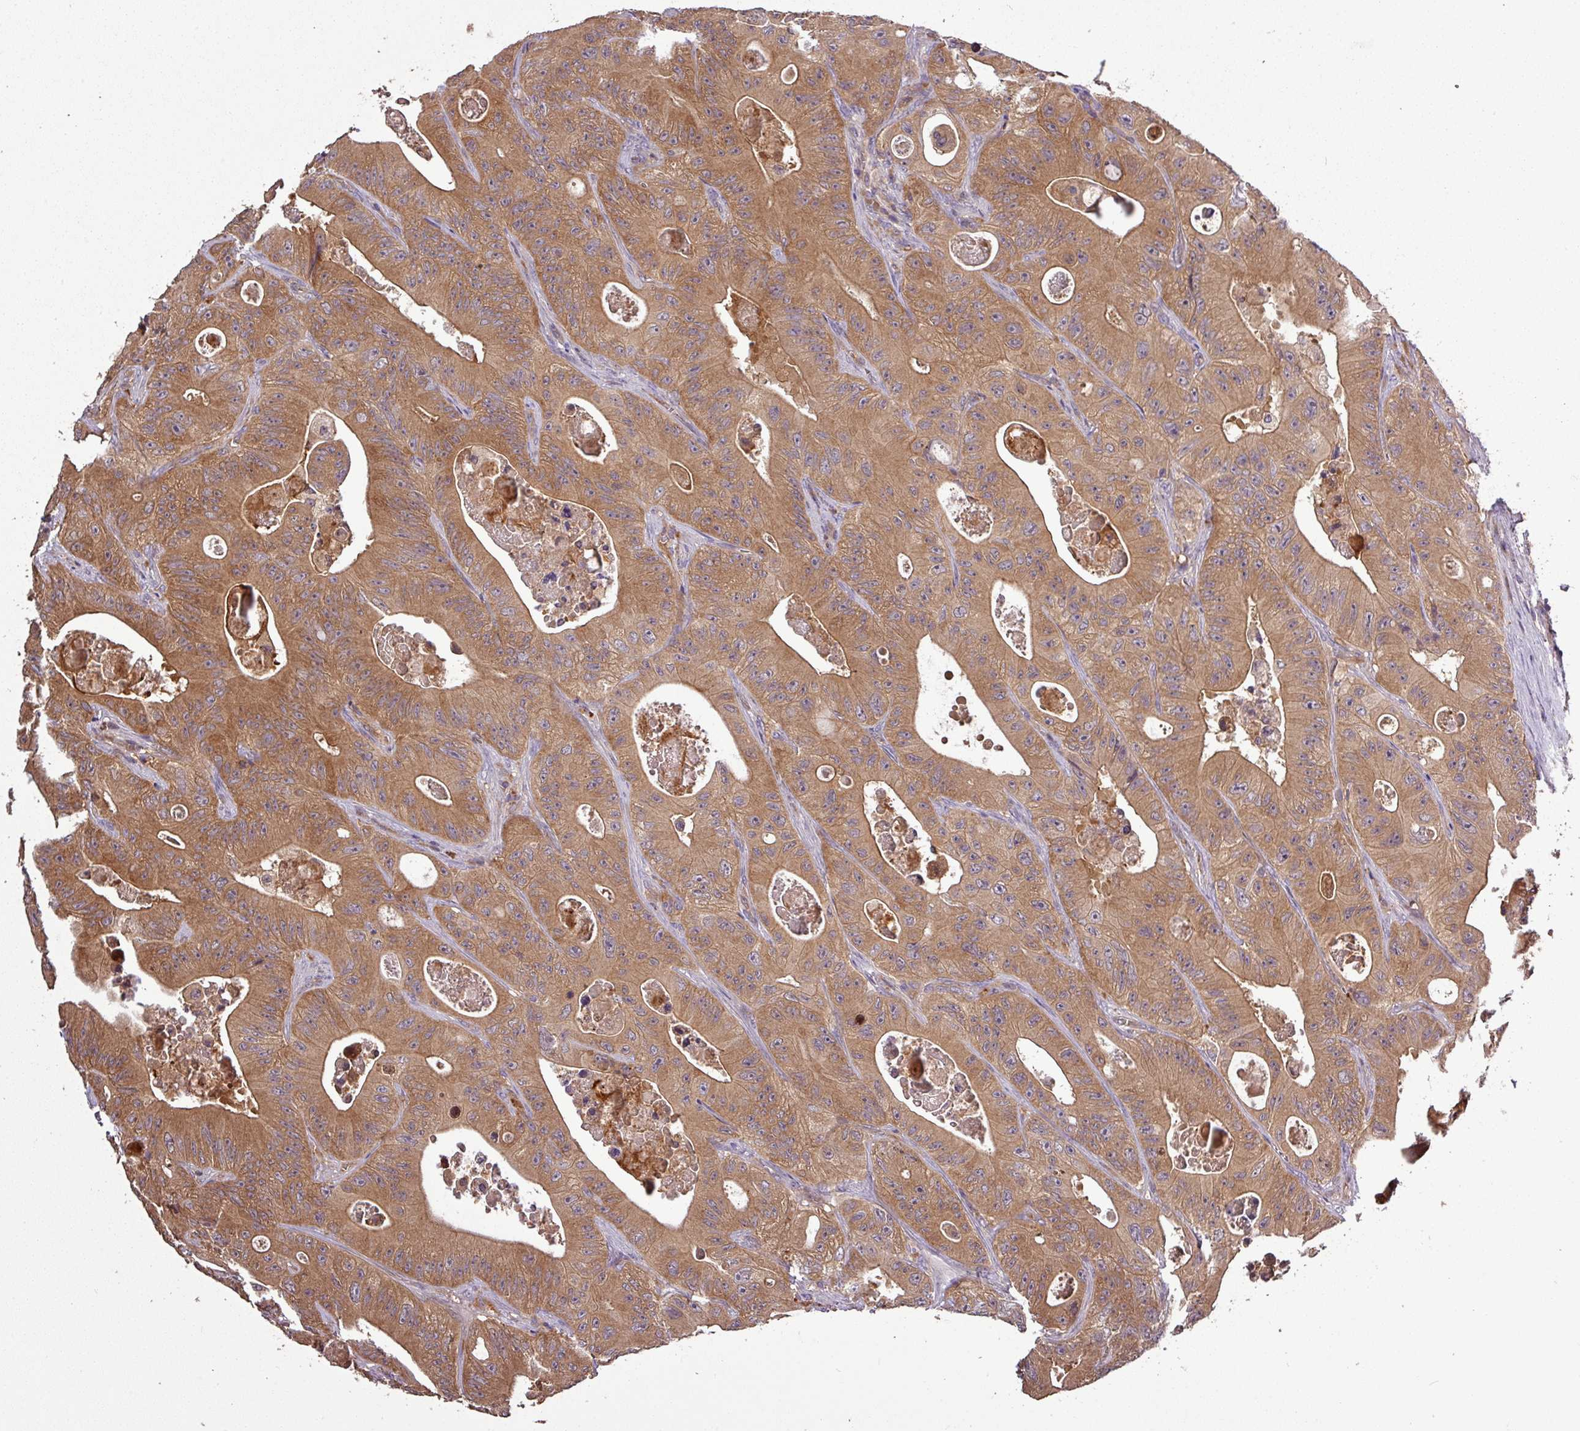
{"staining": {"intensity": "moderate", "quantity": ">75%", "location": "cytoplasmic/membranous"}, "tissue": "colorectal cancer", "cell_type": "Tumor cells", "image_type": "cancer", "snomed": [{"axis": "morphology", "description": "Adenocarcinoma, NOS"}, {"axis": "topography", "description": "Colon"}], "caption": "Protein analysis of colorectal cancer tissue exhibits moderate cytoplasmic/membranous positivity in about >75% of tumor cells.", "gene": "SIRPB2", "patient": {"sex": "female", "age": 46}}